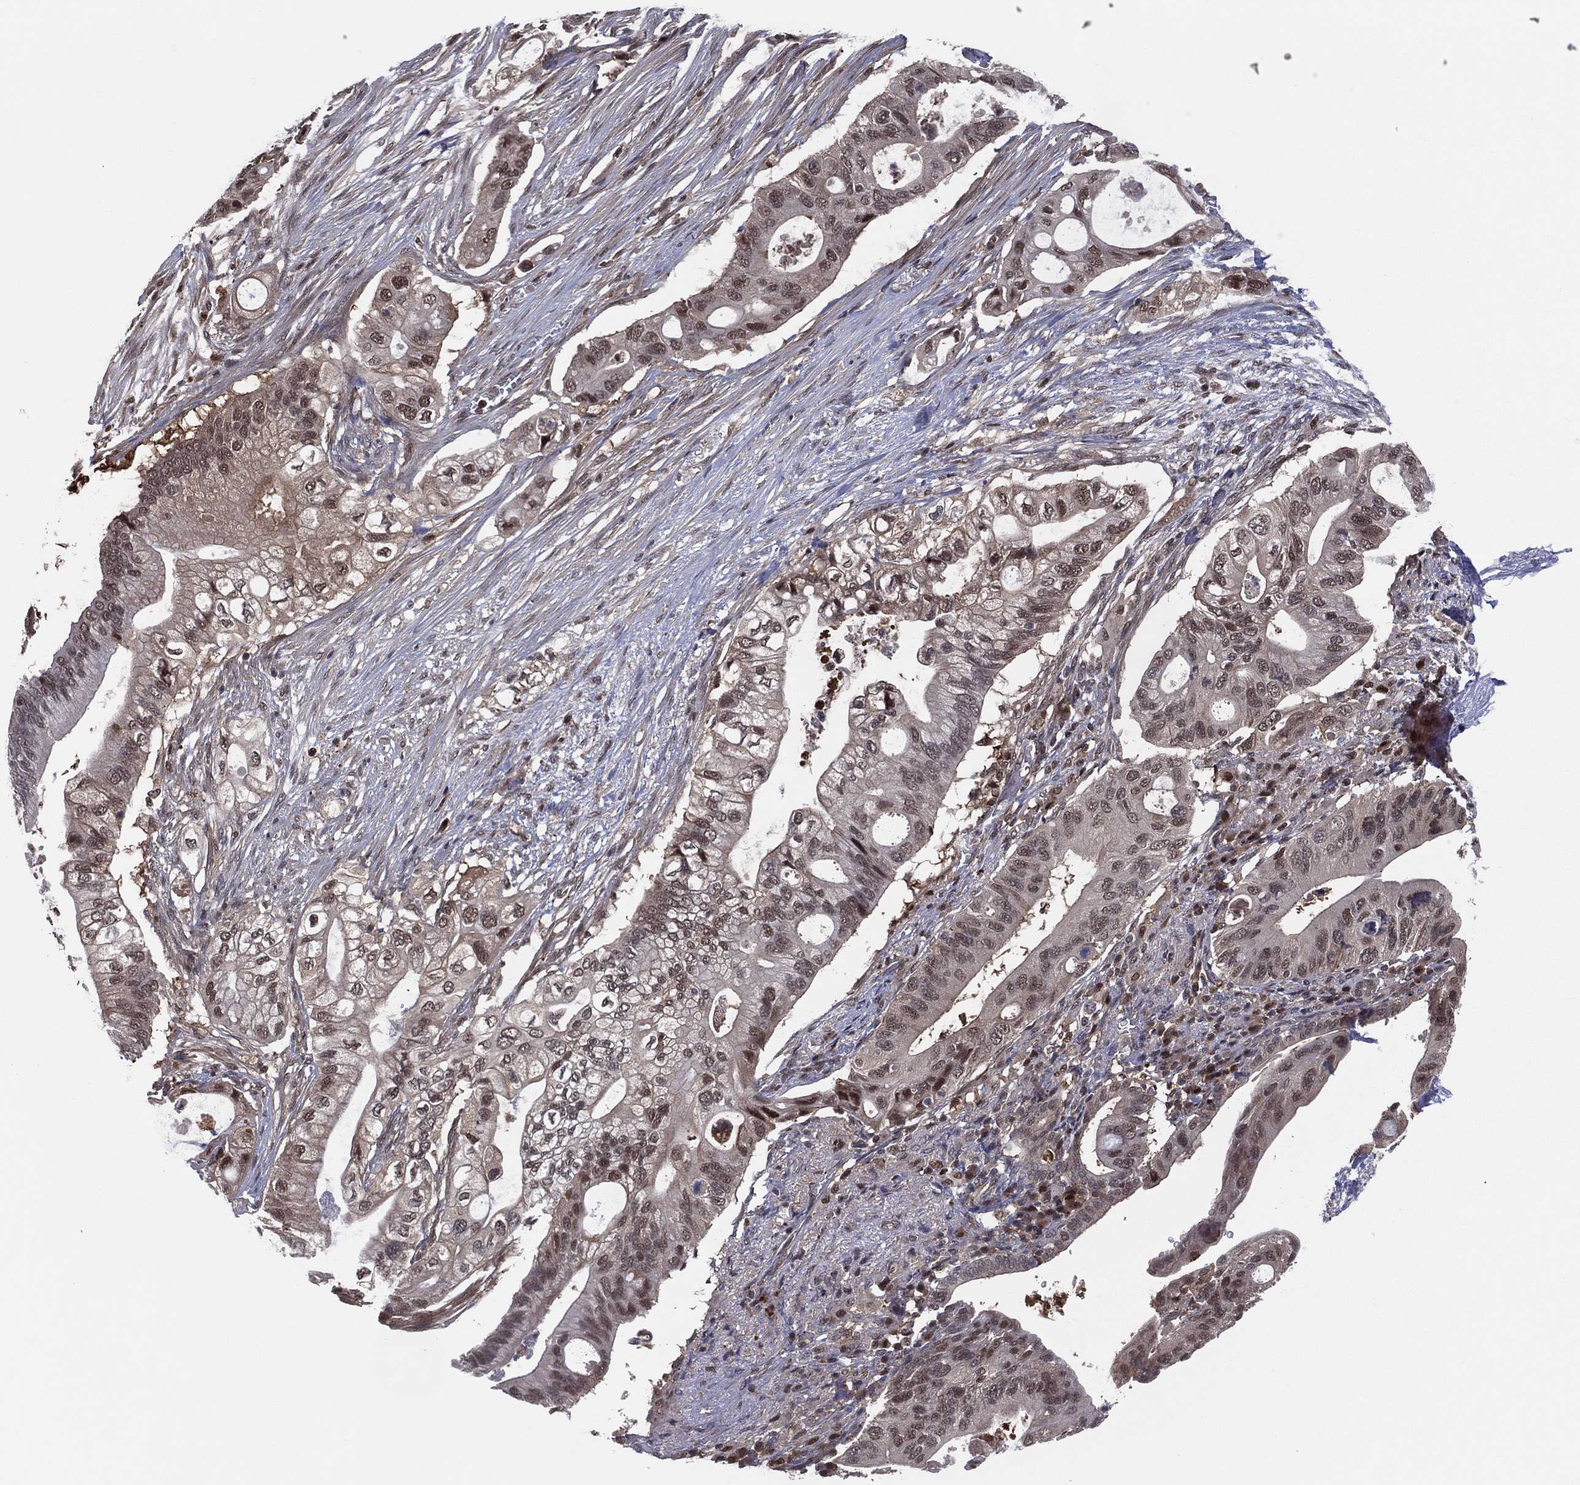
{"staining": {"intensity": "moderate", "quantity": "<25%", "location": "cytoplasmic/membranous,nuclear"}, "tissue": "pancreatic cancer", "cell_type": "Tumor cells", "image_type": "cancer", "snomed": [{"axis": "morphology", "description": "Adenocarcinoma, NOS"}, {"axis": "topography", "description": "Pancreas"}], "caption": "There is low levels of moderate cytoplasmic/membranous and nuclear staining in tumor cells of adenocarcinoma (pancreatic), as demonstrated by immunohistochemical staining (brown color).", "gene": "ICOSLG", "patient": {"sex": "female", "age": 72}}